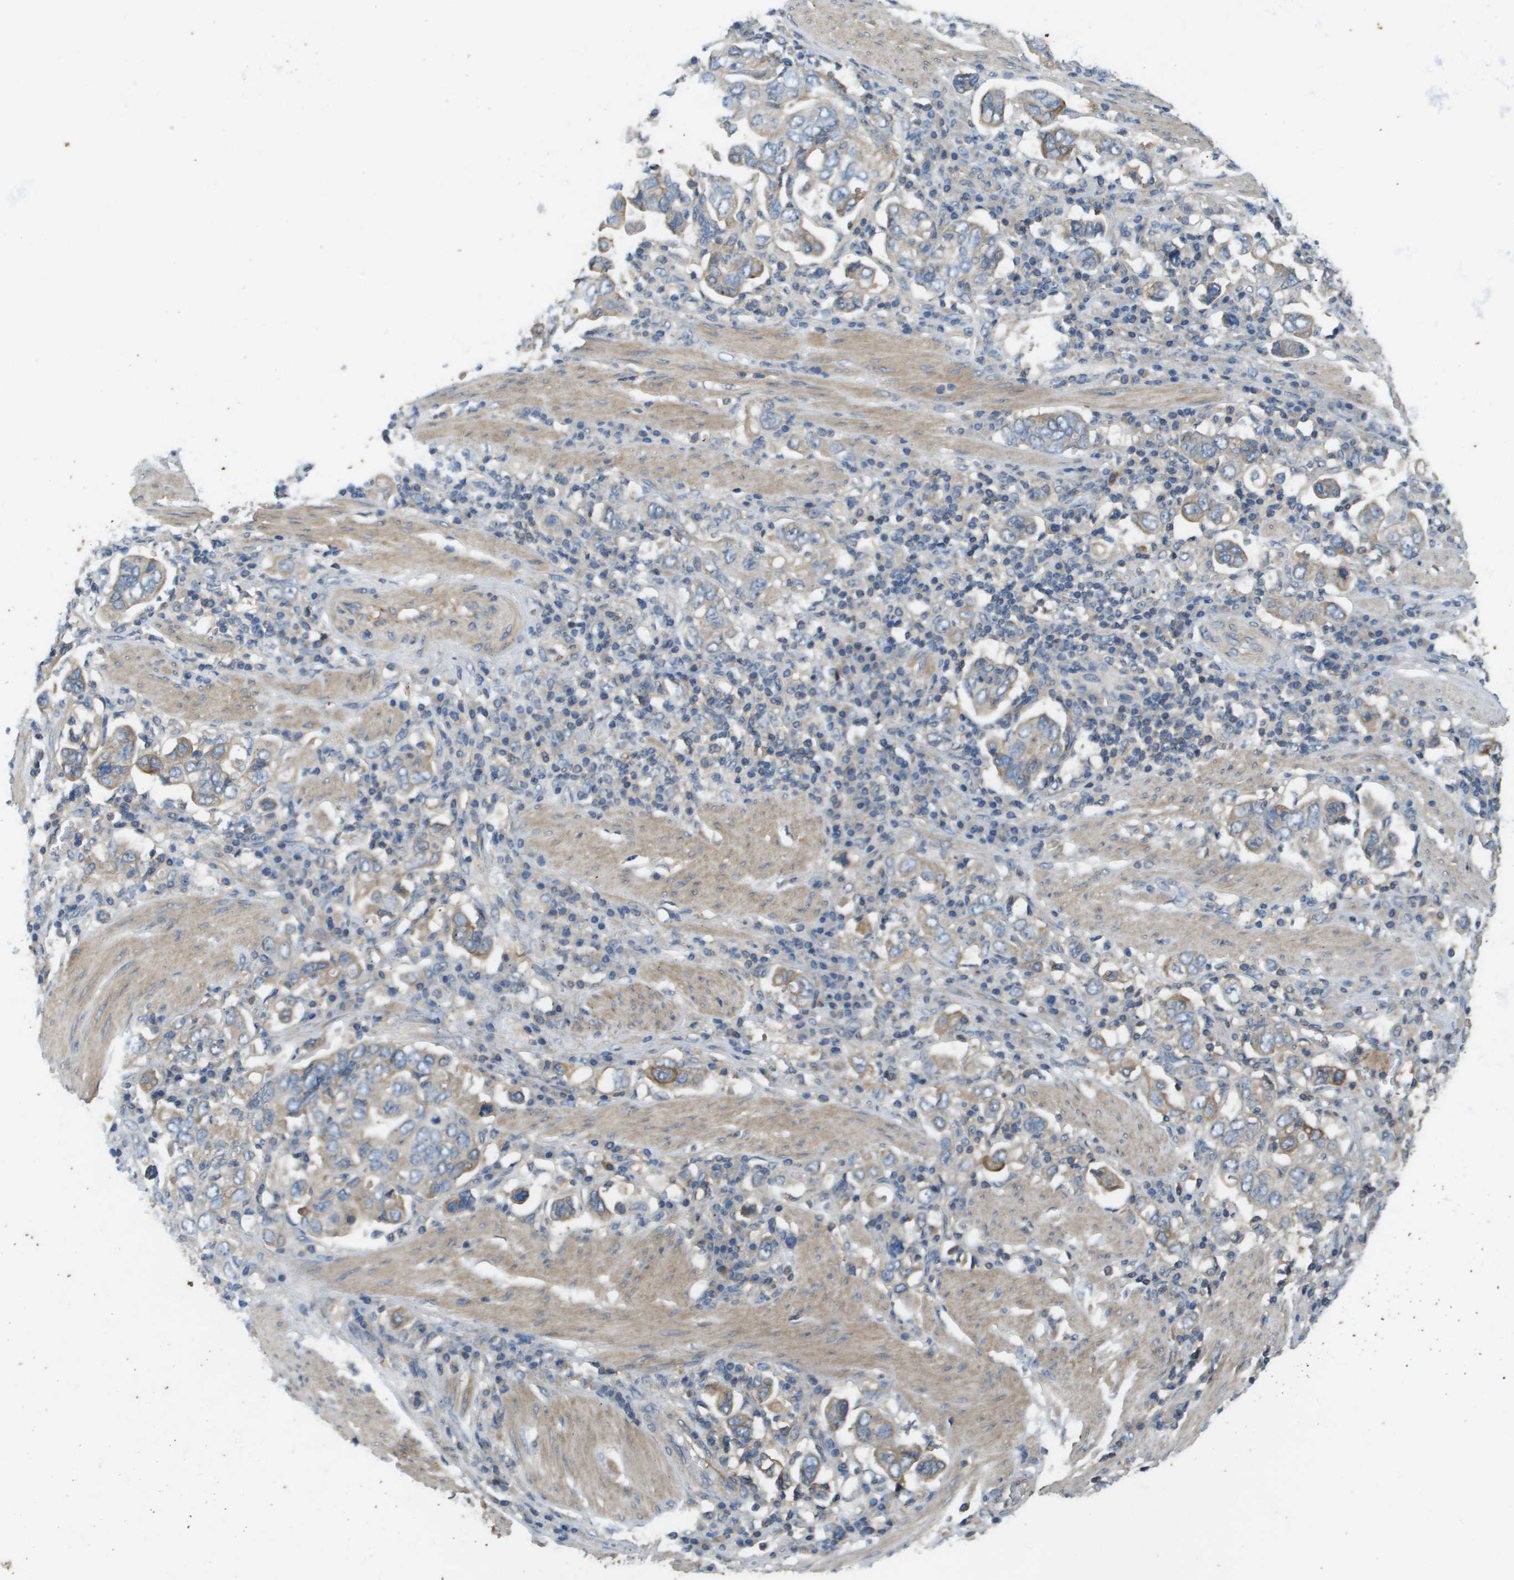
{"staining": {"intensity": "moderate", "quantity": "<25%", "location": "cytoplasmic/membranous"}, "tissue": "stomach cancer", "cell_type": "Tumor cells", "image_type": "cancer", "snomed": [{"axis": "morphology", "description": "Adenocarcinoma, NOS"}, {"axis": "topography", "description": "Stomach, upper"}], "caption": "Immunohistochemistry photomicrograph of neoplastic tissue: human adenocarcinoma (stomach) stained using immunohistochemistry exhibits low levels of moderate protein expression localized specifically in the cytoplasmic/membranous of tumor cells, appearing as a cytoplasmic/membranous brown color.", "gene": "KRT23", "patient": {"sex": "male", "age": 62}}